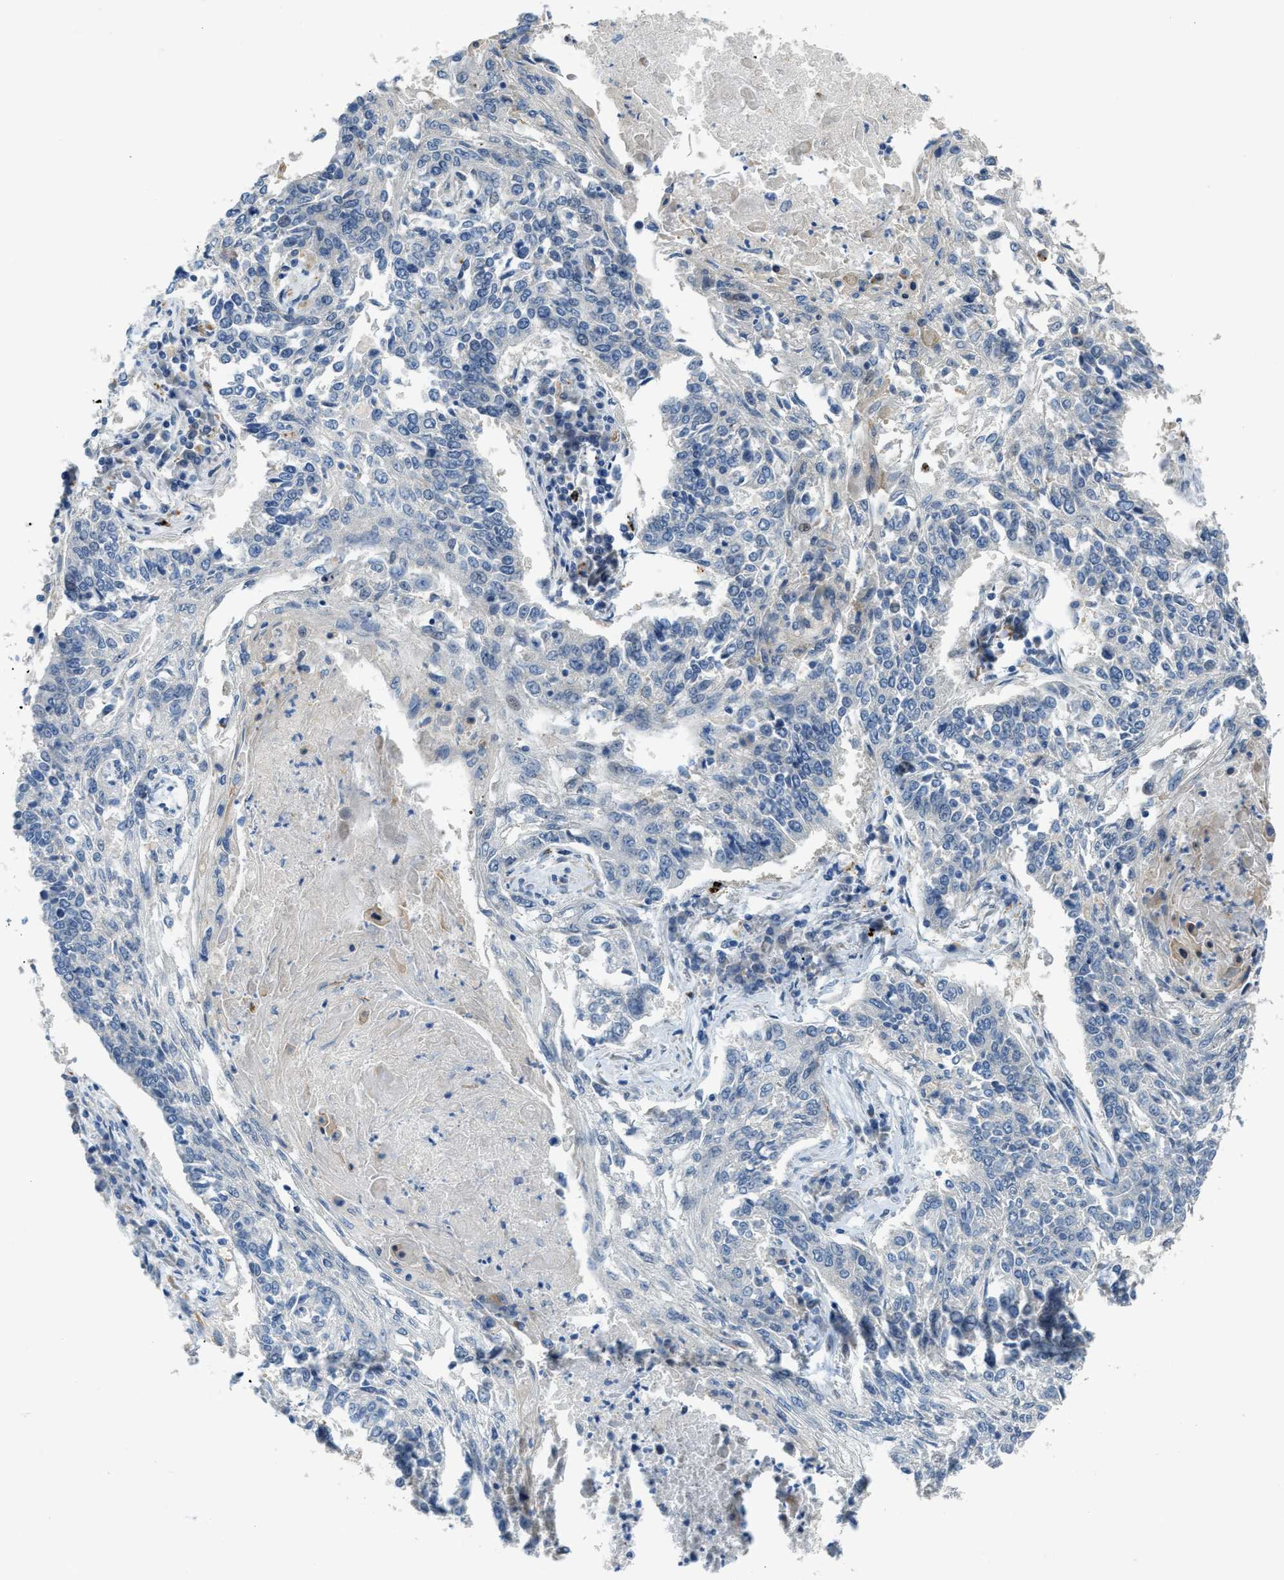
{"staining": {"intensity": "negative", "quantity": "none", "location": "none"}, "tissue": "lung cancer", "cell_type": "Tumor cells", "image_type": "cancer", "snomed": [{"axis": "morphology", "description": "Normal tissue, NOS"}, {"axis": "morphology", "description": "Squamous cell carcinoma, NOS"}, {"axis": "topography", "description": "Cartilage tissue"}, {"axis": "topography", "description": "Bronchus"}, {"axis": "topography", "description": "Lung"}], "caption": "The immunohistochemistry micrograph has no significant positivity in tumor cells of lung cancer tissue.", "gene": "KLHDC10", "patient": {"sex": "female", "age": 49}}